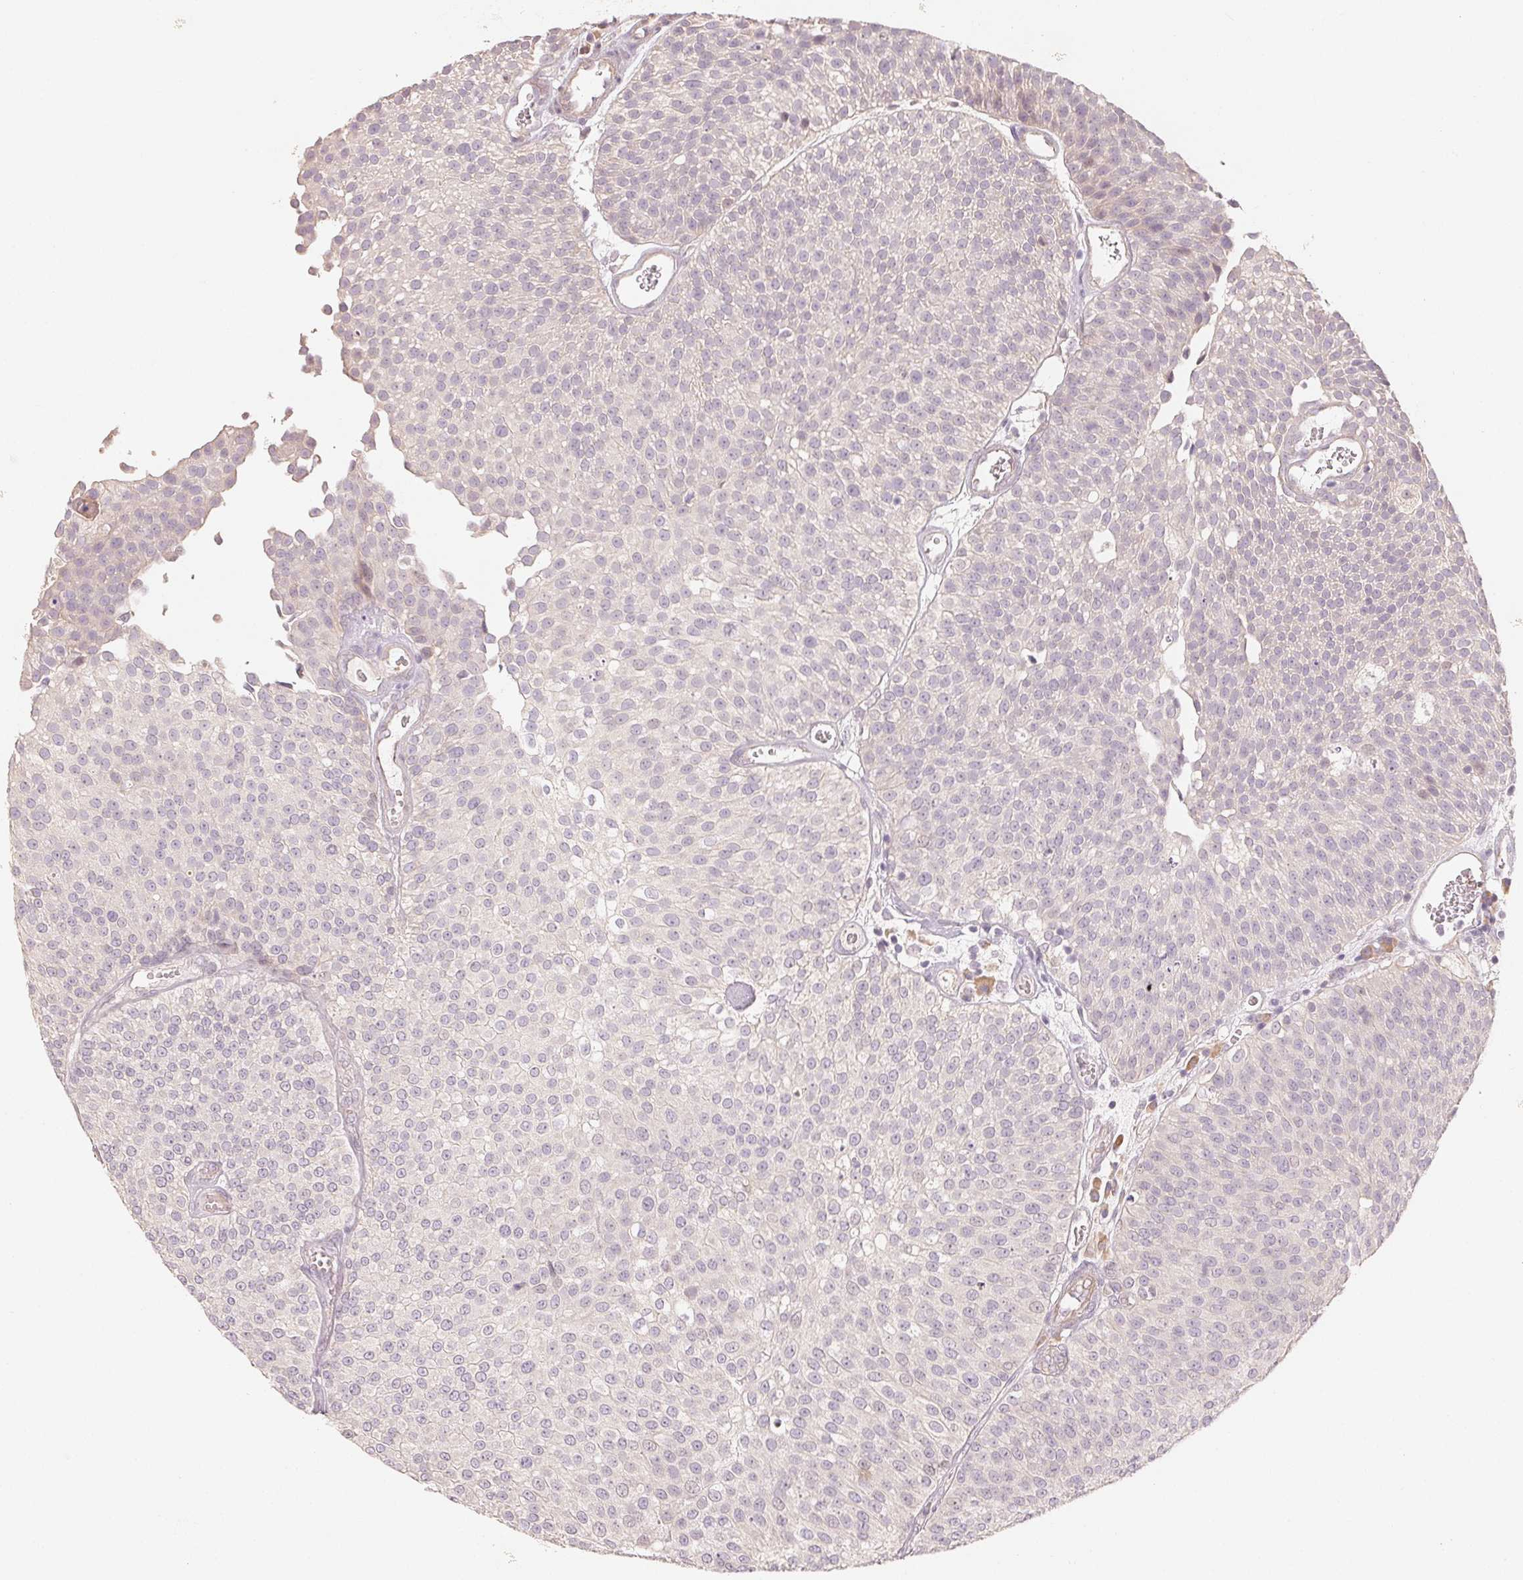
{"staining": {"intensity": "negative", "quantity": "none", "location": "none"}, "tissue": "urothelial cancer", "cell_type": "Tumor cells", "image_type": "cancer", "snomed": [{"axis": "morphology", "description": "Urothelial carcinoma, Low grade"}, {"axis": "topography", "description": "Urinary bladder"}], "caption": "Immunohistochemistry of human urothelial cancer exhibits no positivity in tumor cells.", "gene": "DENND2C", "patient": {"sex": "female", "age": 79}}